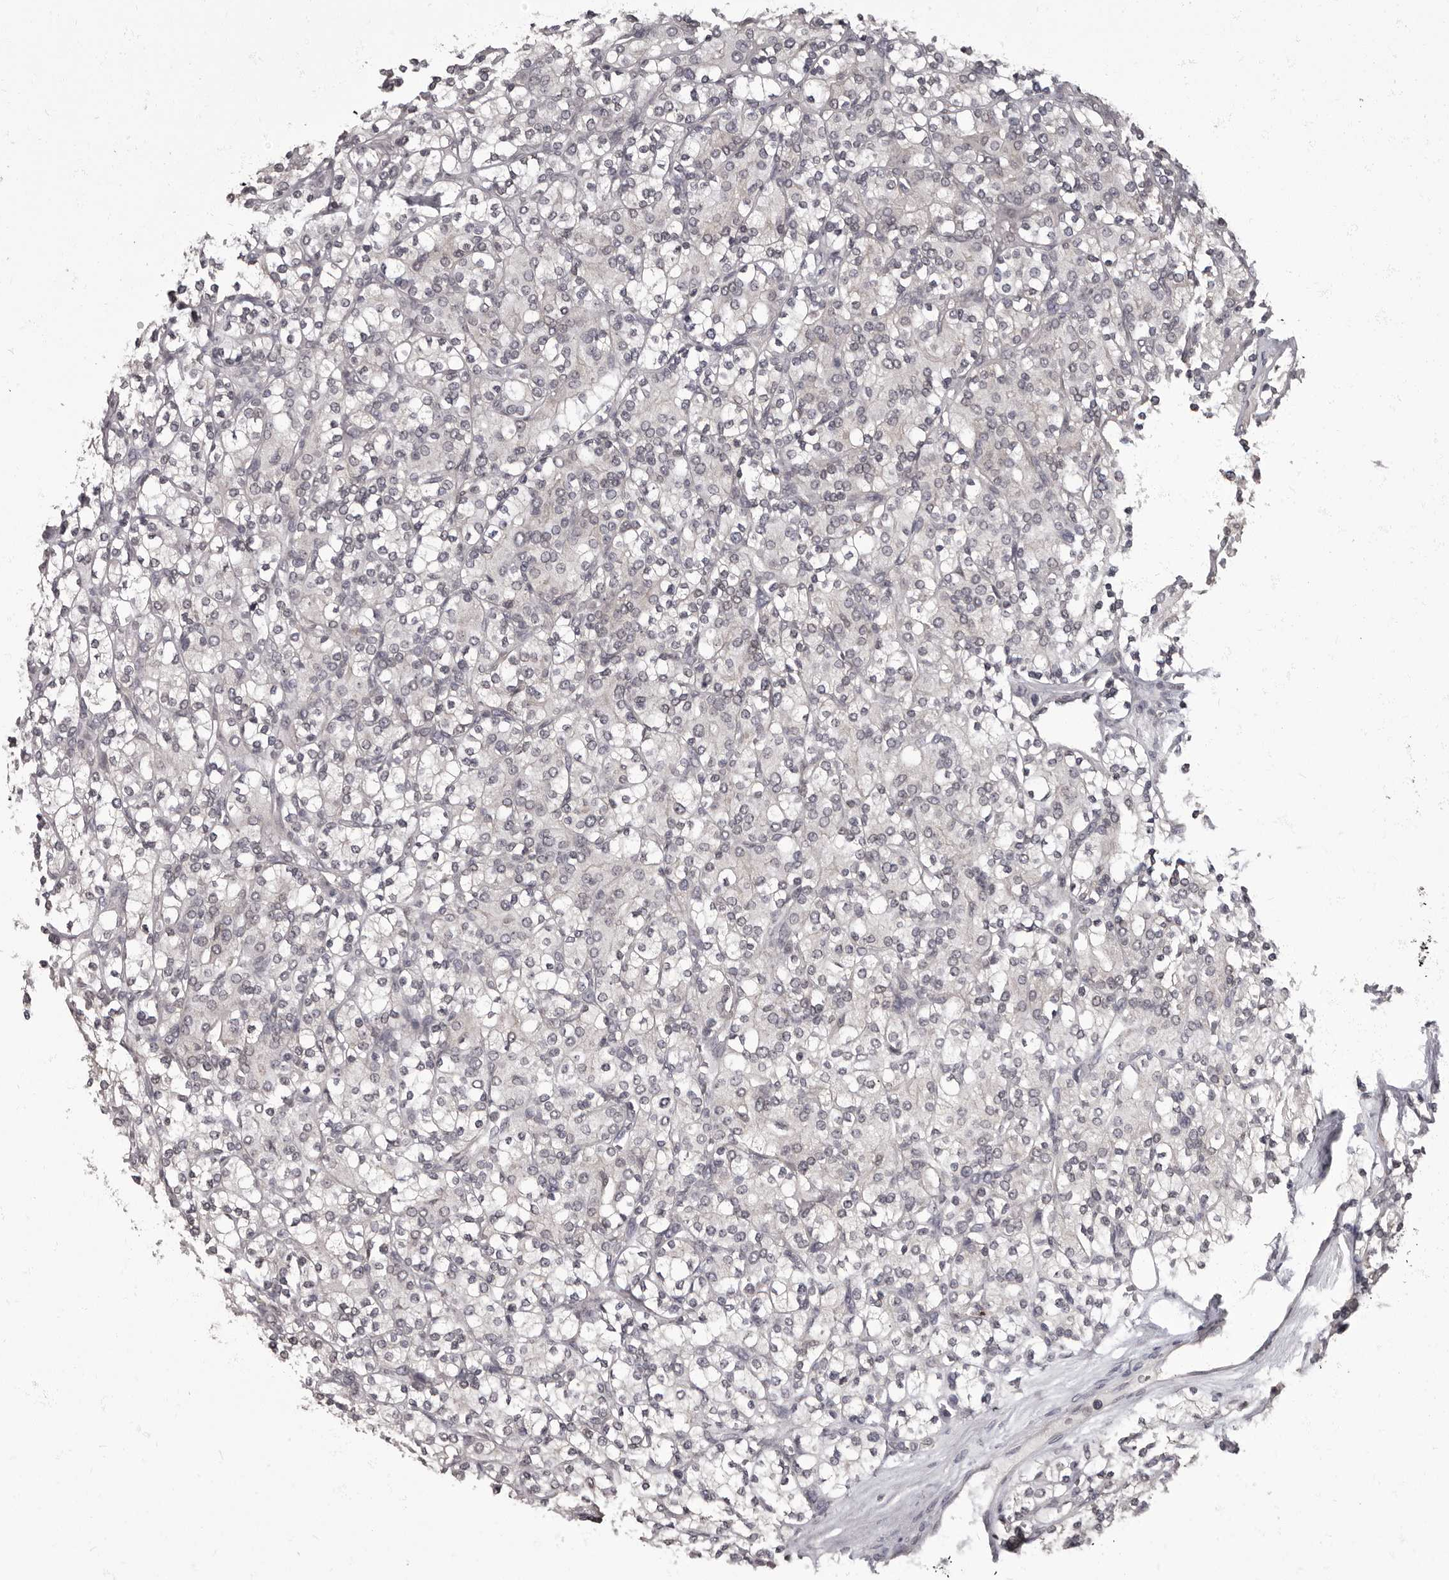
{"staining": {"intensity": "negative", "quantity": "none", "location": "none"}, "tissue": "renal cancer", "cell_type": "Tumor cells", "image_type": "cancer", "snomed": [{"axis": "morphology", "description": "Adenocarcinoma, NOS"}, {"axis": "topography", "description": "Kidney"}], "caption": "Immunohistochemistry (IHC) of human renal cancer (adenocarcinoma) displays no positivity in tumor cells.", "gene": "C1orf50", "patient": {"sex": "male", "age": 77}}